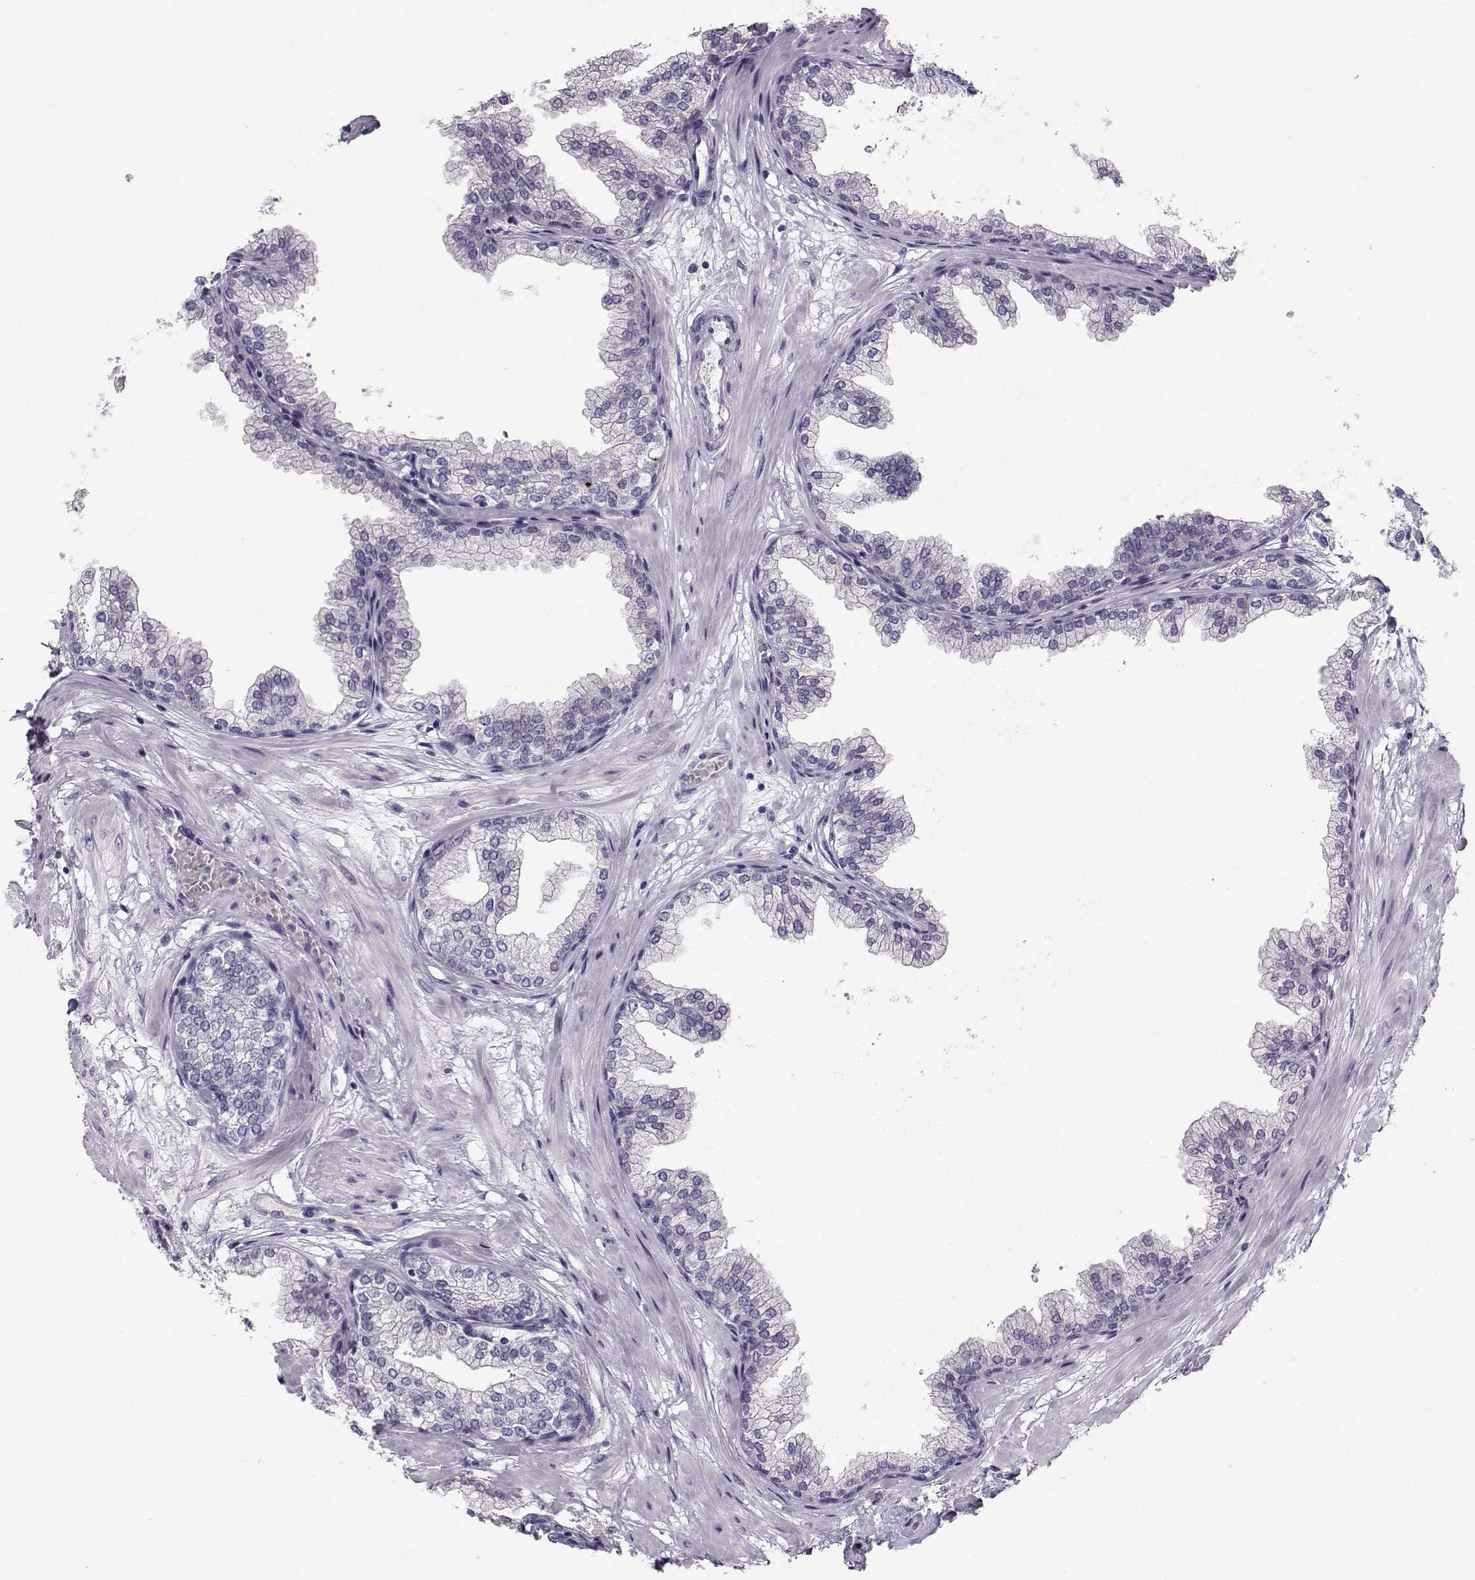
{"staining": {"intensity": "negative", "quantity": "none", "location": "none"}, "tissue": "prostate", "cell_type": "Glandular cells", "image_type": "normal", "snomed": [{"axis": "morphology", "description": "Normal tissue, NOS"}, {"axis": "topography", "description": "Prostate"}], "caption": "This is a photomicrograph of immunohistochemistry staining of unremarkable prostate, which shows no positivity in glandular cells. The staining is performed using DAB brown chromogen with nuclei counter-stained in using hematoxylin.", "gene": "GPR26", "patient": {"sex": "male", "age": 37}}